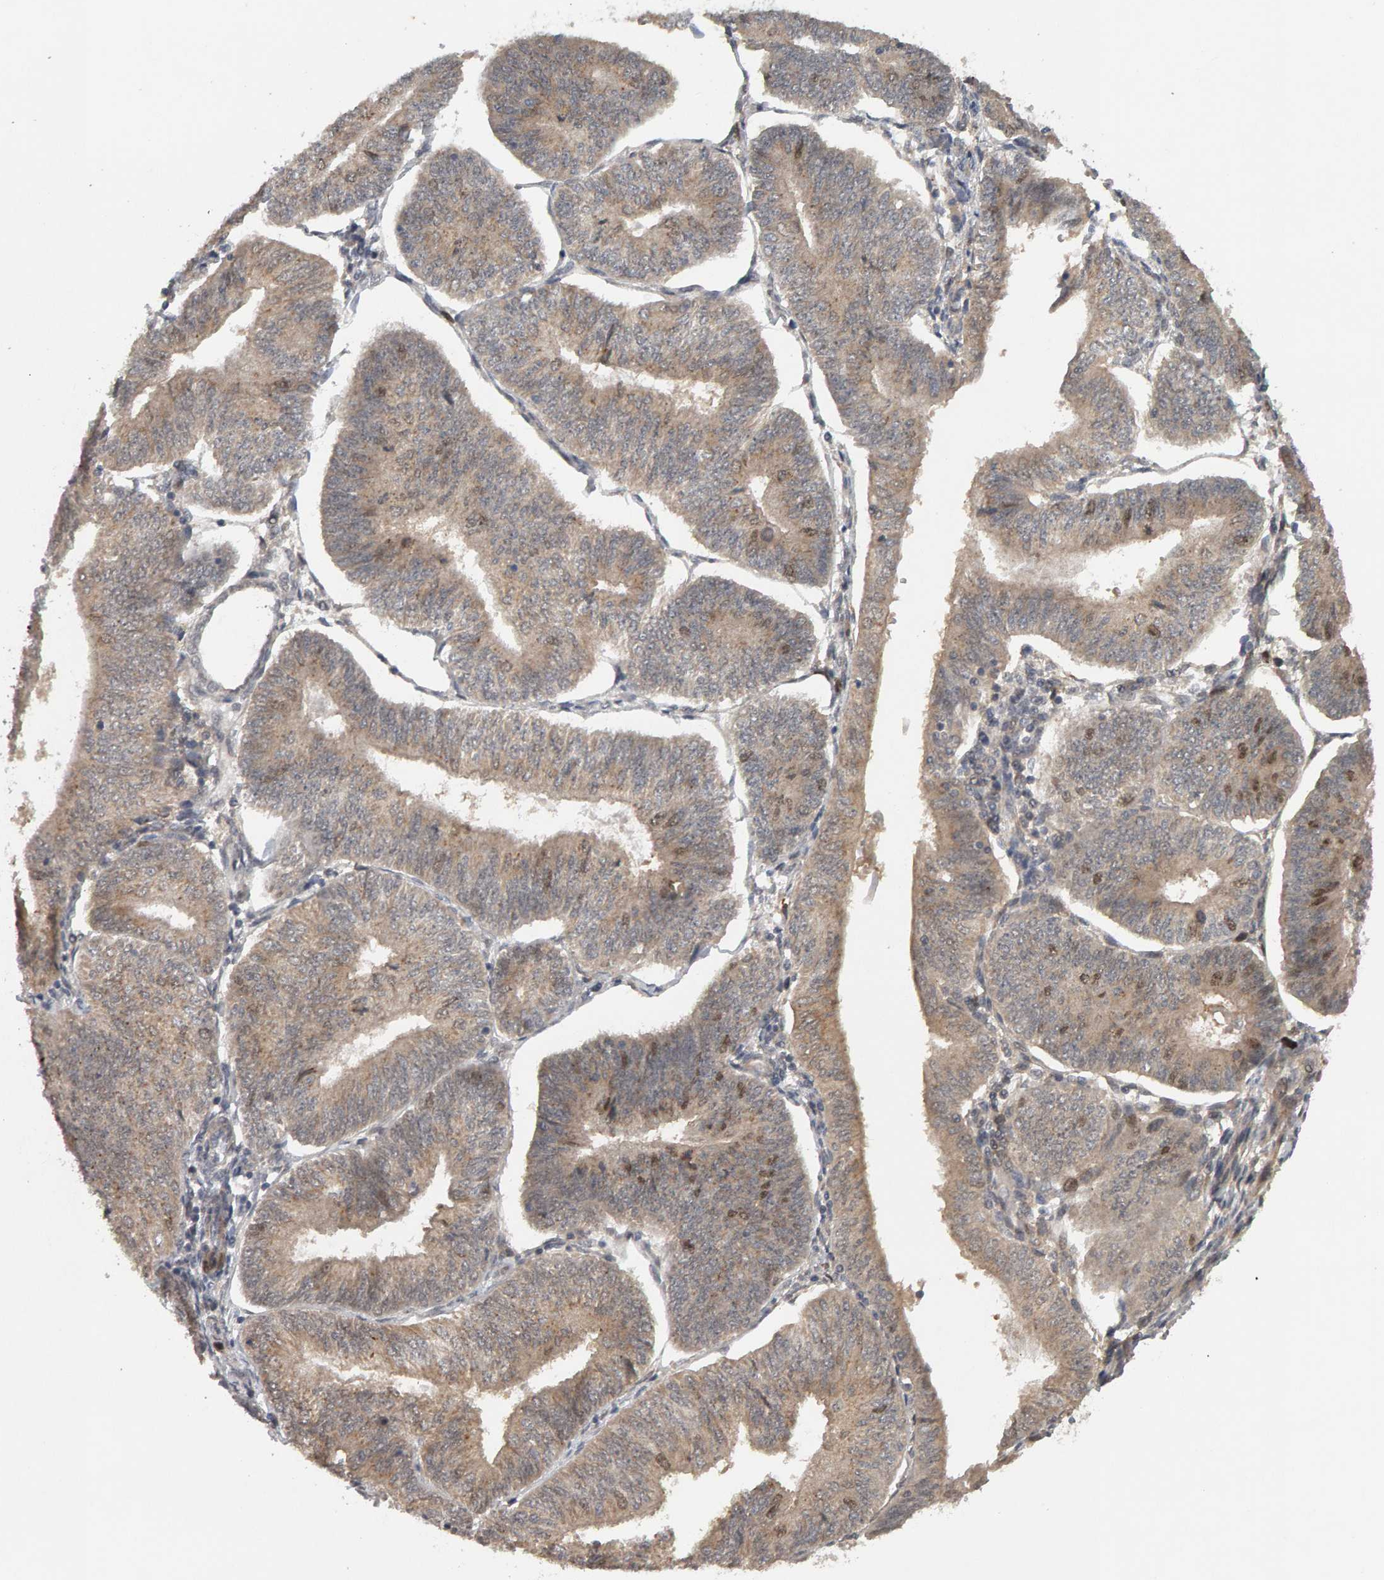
{"staining": {"intensity": "moderate", "quantity": "25%-75%", "location": "cytoplasmic/membranous,nuclear"}, "tissue": "endometrial cancer", "cell_type": "Tumor cells", "image_type": "cancer", "snomed": [{"axis": "morphology", "description": "Adenocarcinoma, NOS"}, {"axis": "topography", "description": "Endometrium"}], "caption": "A brown stain labels moderate cytoplasmic/membranous and nuclear positivity of a protein in endometrial adenocarcinoma tumor cells.", "gene": "CDCA5", "patient": {"sex": "female", "age": 58}}